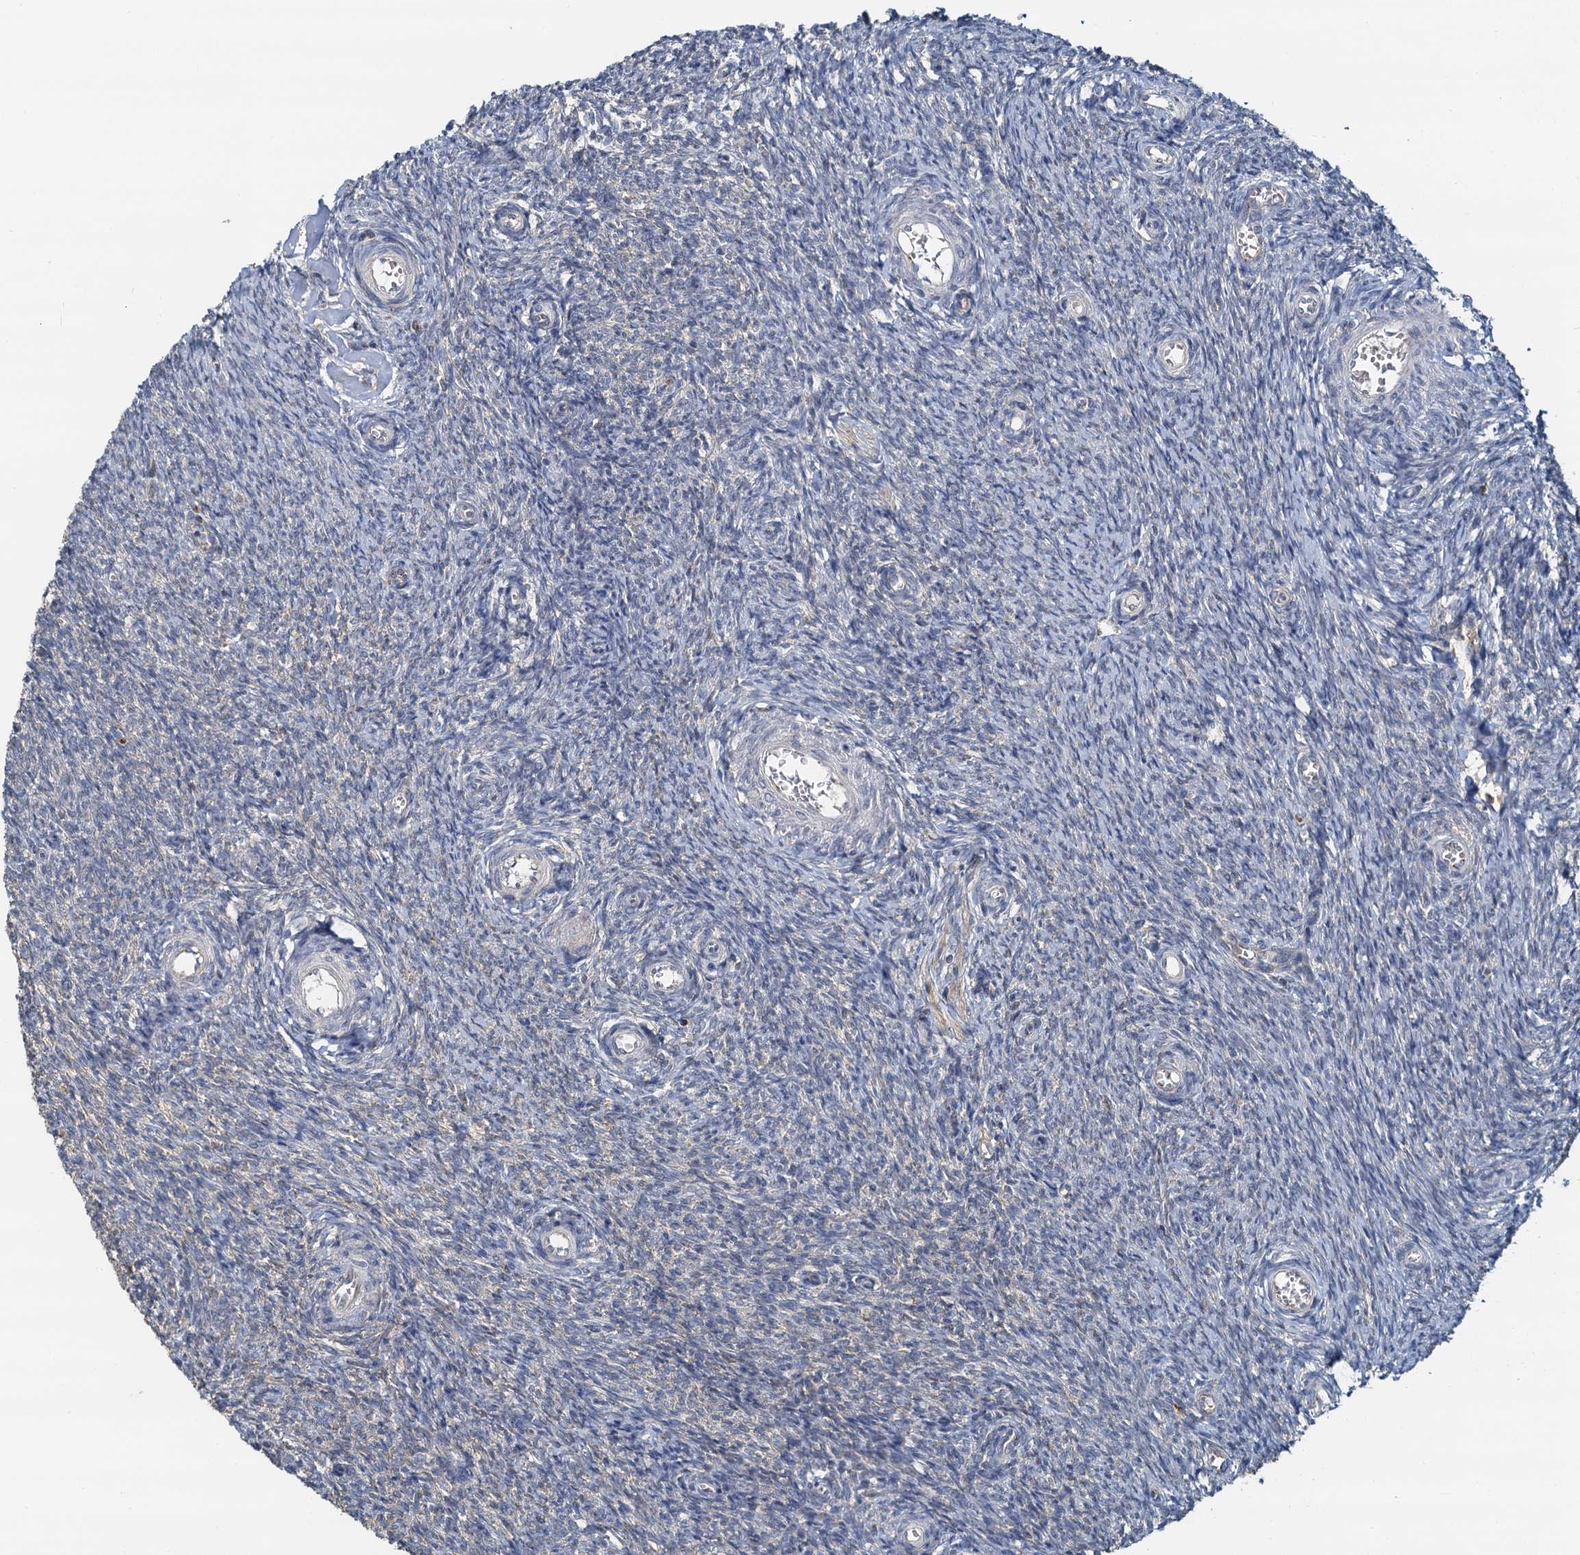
{"staining": {"intensity": "negative", "quantity": "none", "location": "none"}, "tissue": "ovary", "cell_type": "Ovarian stroma cells", "image_type": "normal", "snomed": [{"axis": "morphology", "description": "Normal tissue, NOS"}, {"axis": "topography", "description": "Ovary"}], "caption": "The histopathology image reveals no staining of ovarian stroma cells in benign ovary.", "gene": "NKAPD1", "patient": {"sex": "female", "age": 44}}